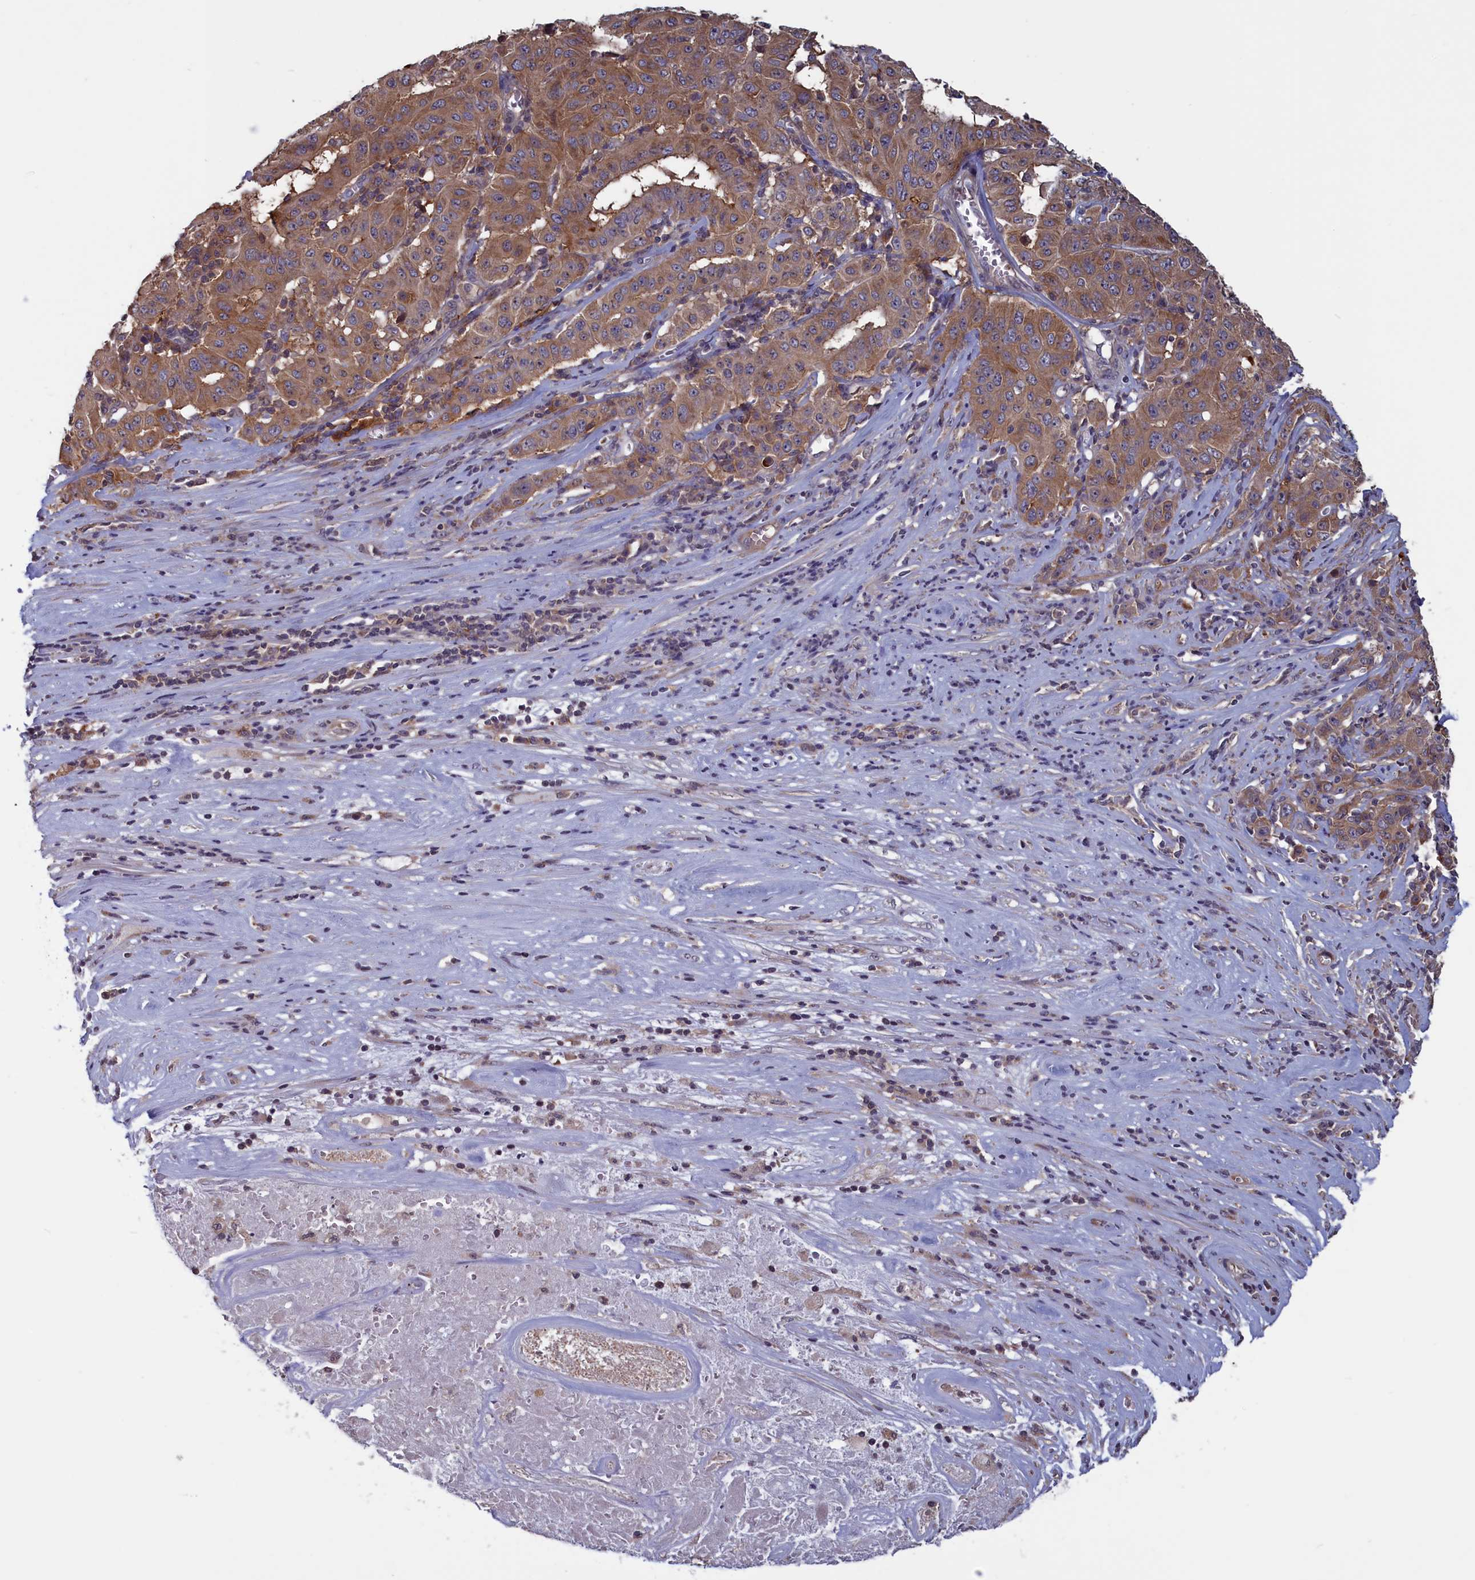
{"staining": {"intensity": "moderate", "quantity": ">75%", "location": "cytoplasmic/membranous"}, "tissue": "pancreatic cancer", "cell_type": "Tumor cells", "image_type": "cancer", "snomed": [{"axis": "morphology", "description": "Adenocarcinoma, NOS"}, {"axis": "topography", "description": "Pancreas"}], "caption": "The photomicrograph displays a brown stain indicating the presence of a protein in the cytoplasmic/membranous of tumor cells in pancreatic cancer (adenocarcinoma).", "gene": "CACTIN", "patient": {"sex": "male", "age": 63}}